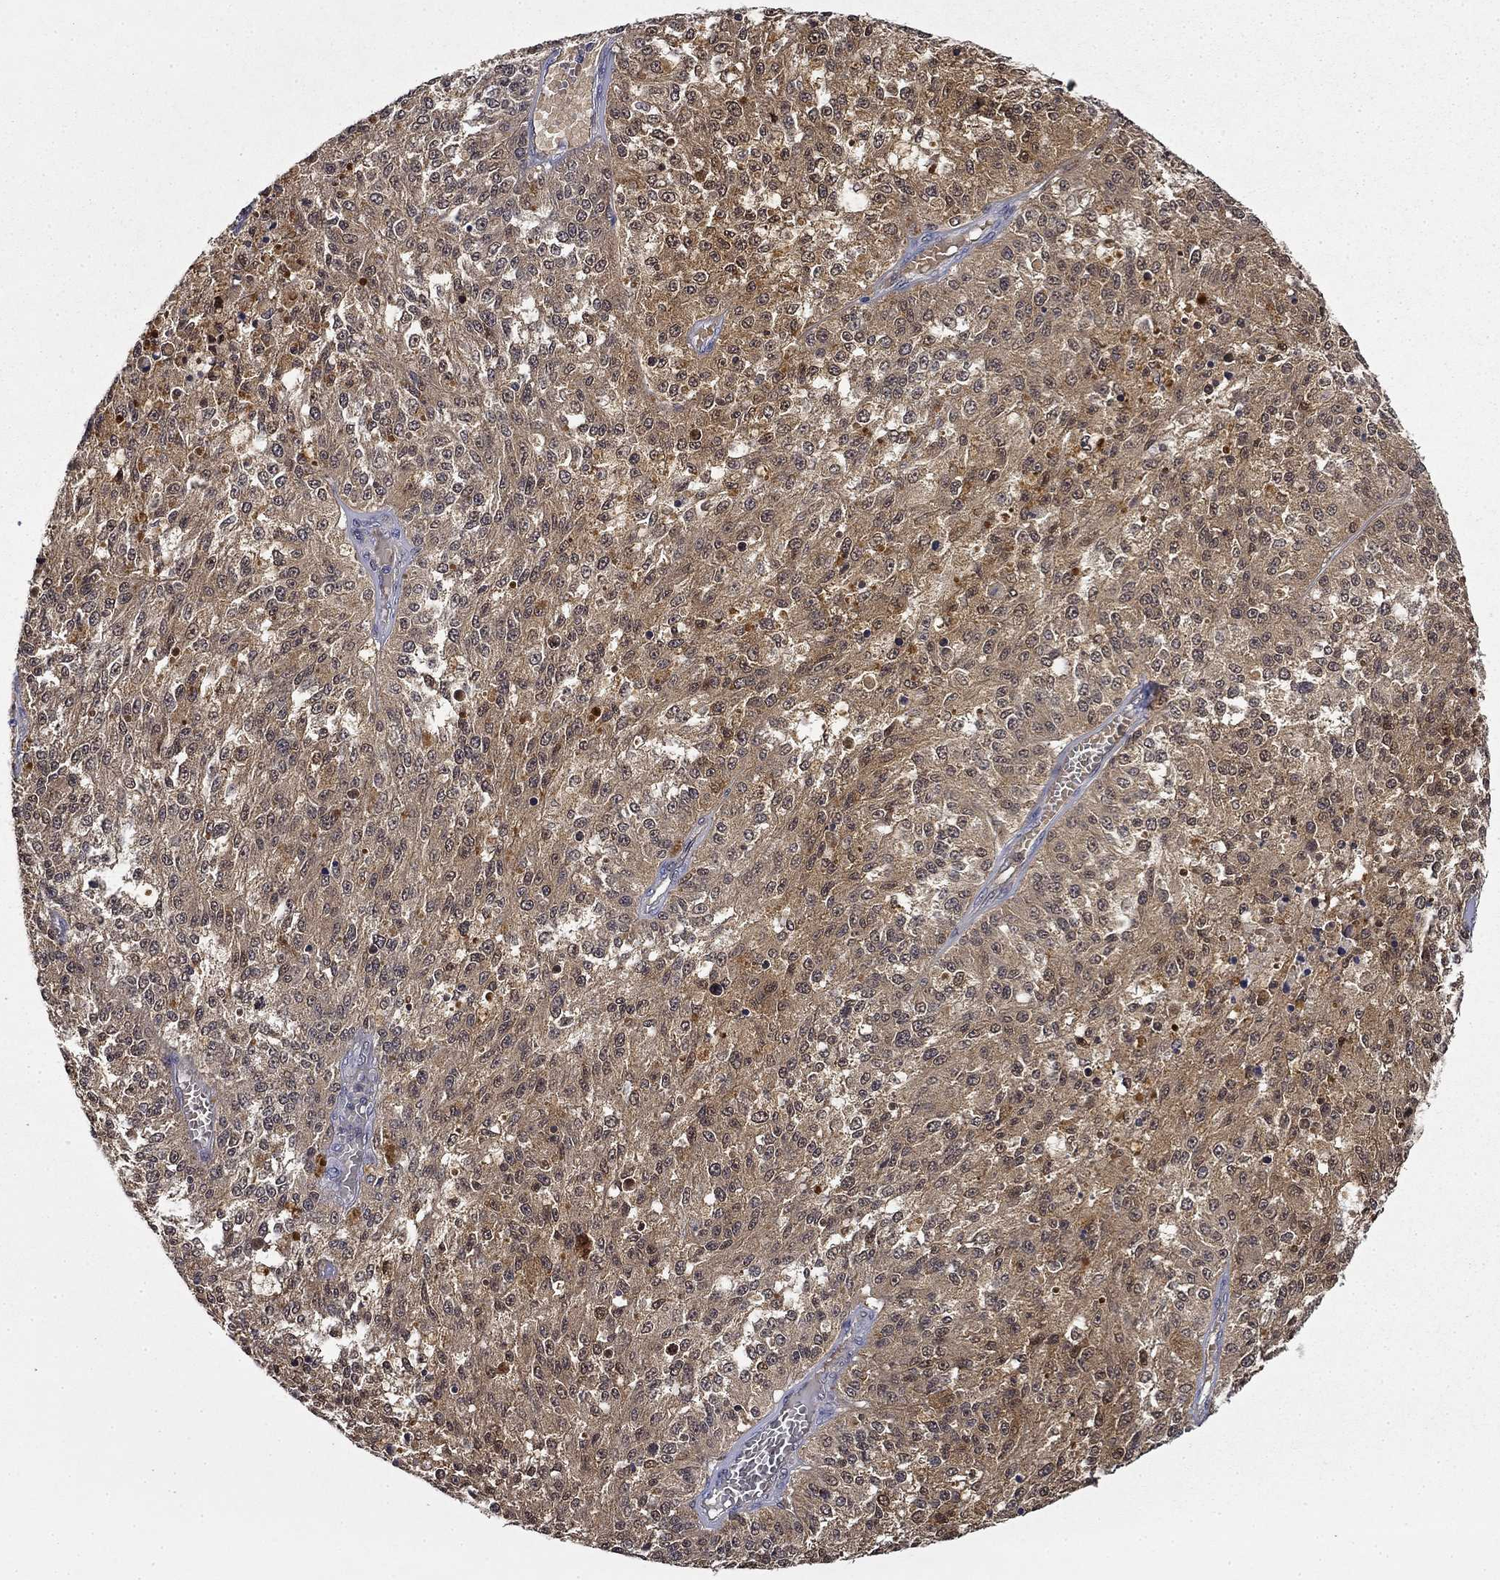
{"staining": {"intensity": "weak", "quantity": "25%-75%", "location": "cytoplasmic/membranous"}, "tissue": "melanoma", "cell_type": "Tumor cells", "image_type": "cancer", "snomed": [{"axis": "morphology", "description": "Malignant melanoma, Metastatic site"}, {"axis": "topography", "description": "Lymph node"}], "caption": "Melanoma stained with a brown dye shows weak cytoplasmic/membranous positive expression in approximately 25%-75% of tumor cells.", "gene": "DDTL", "patient": {"sex": "female", "age": 64}}